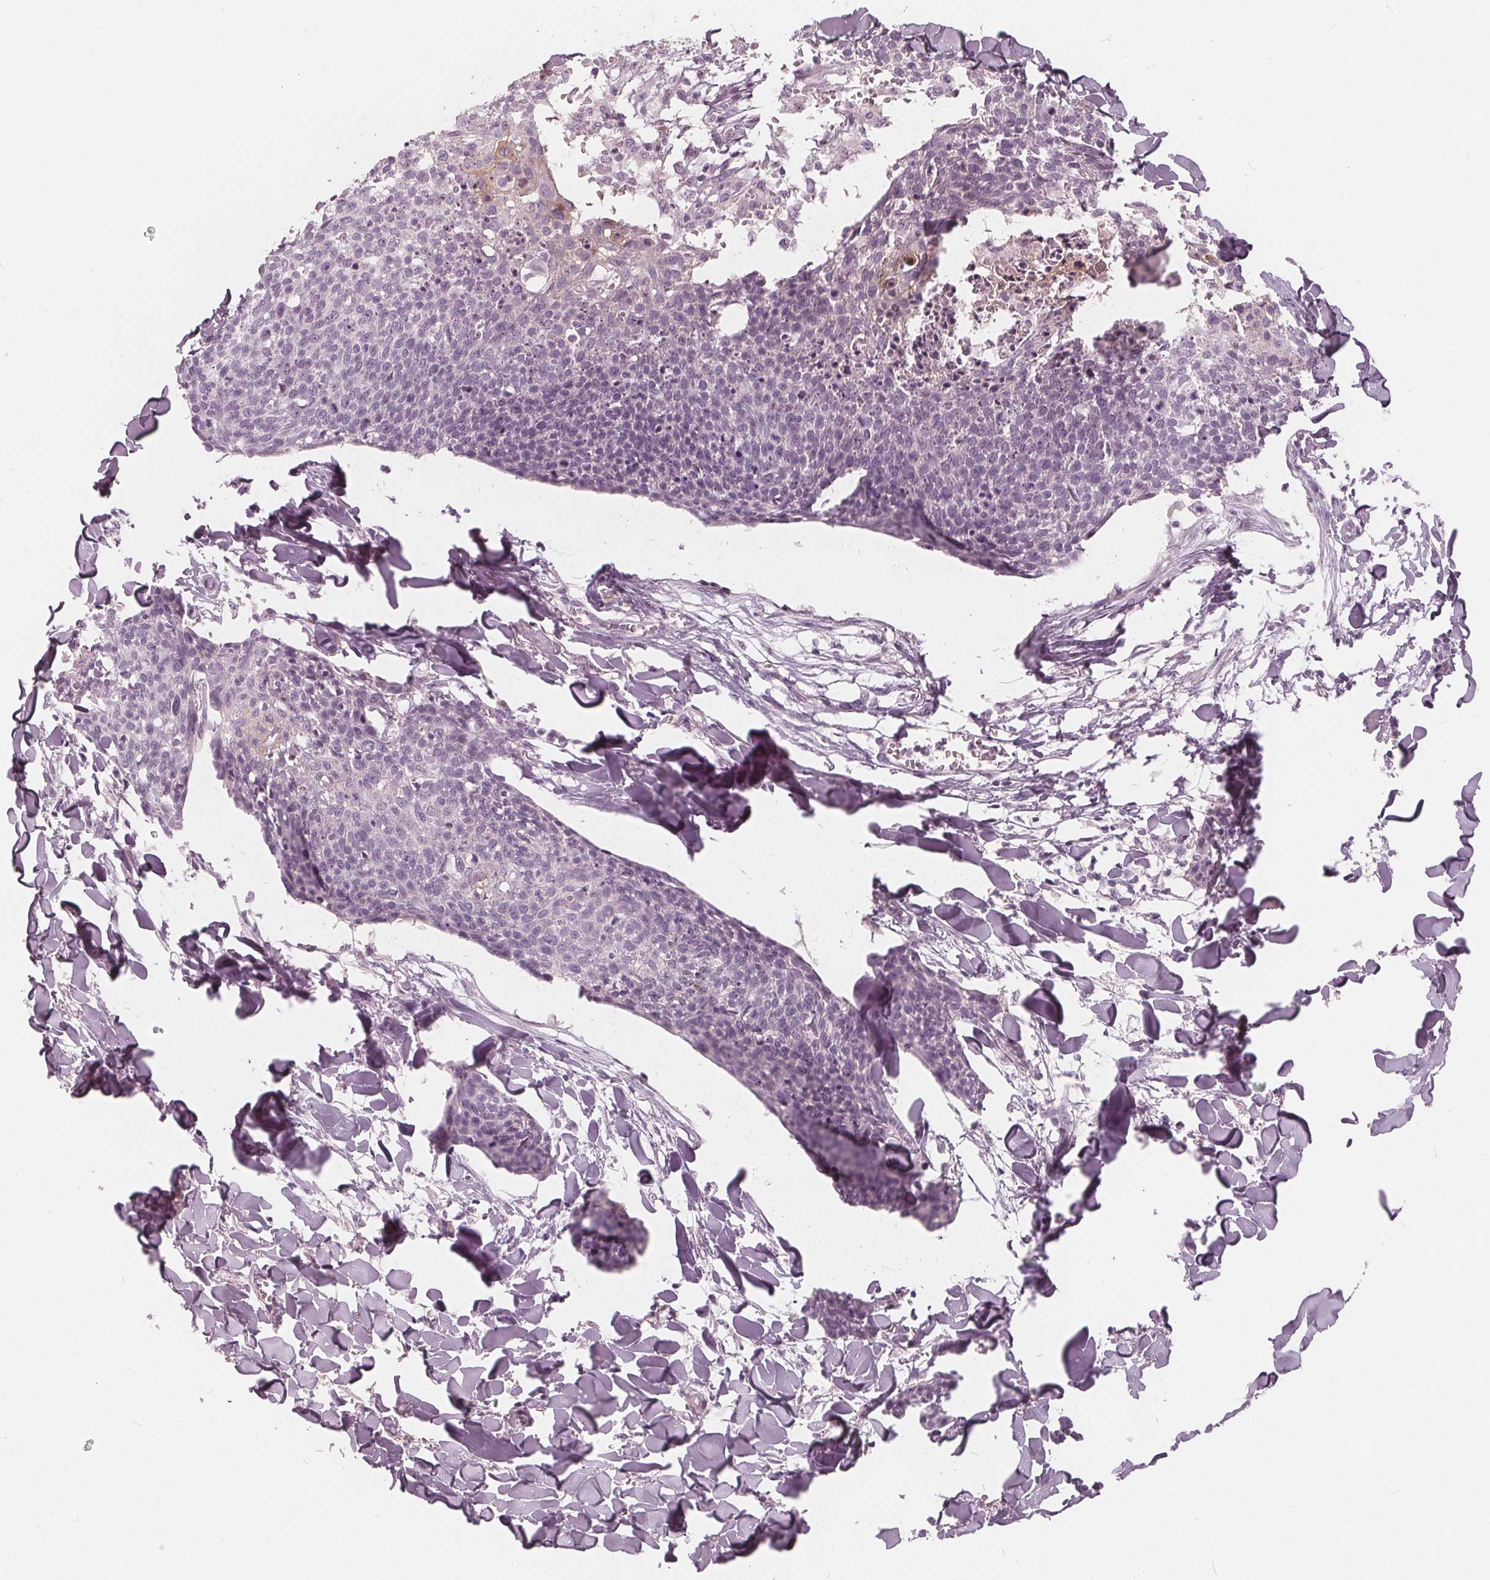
{"staining": {"intensity": "negative", "quantity": "none", "location": "none"}, "tissue": "skin cancer", "cell_type": "Tumor cells", "image_type": "cancer", "snomed": [{"axis": "morphology", "description": "Squamous cell carcinoma, NOS"}, {"axis": "topography", "description": "Skin"}, {"axis": "topography", "description": "Vulva"}], "caption": "Tumor cells show no significant positivity in skin squamous cell carcinoma.", "gene": "SAT2", "patient": {"sex": "female", "age": 75}}